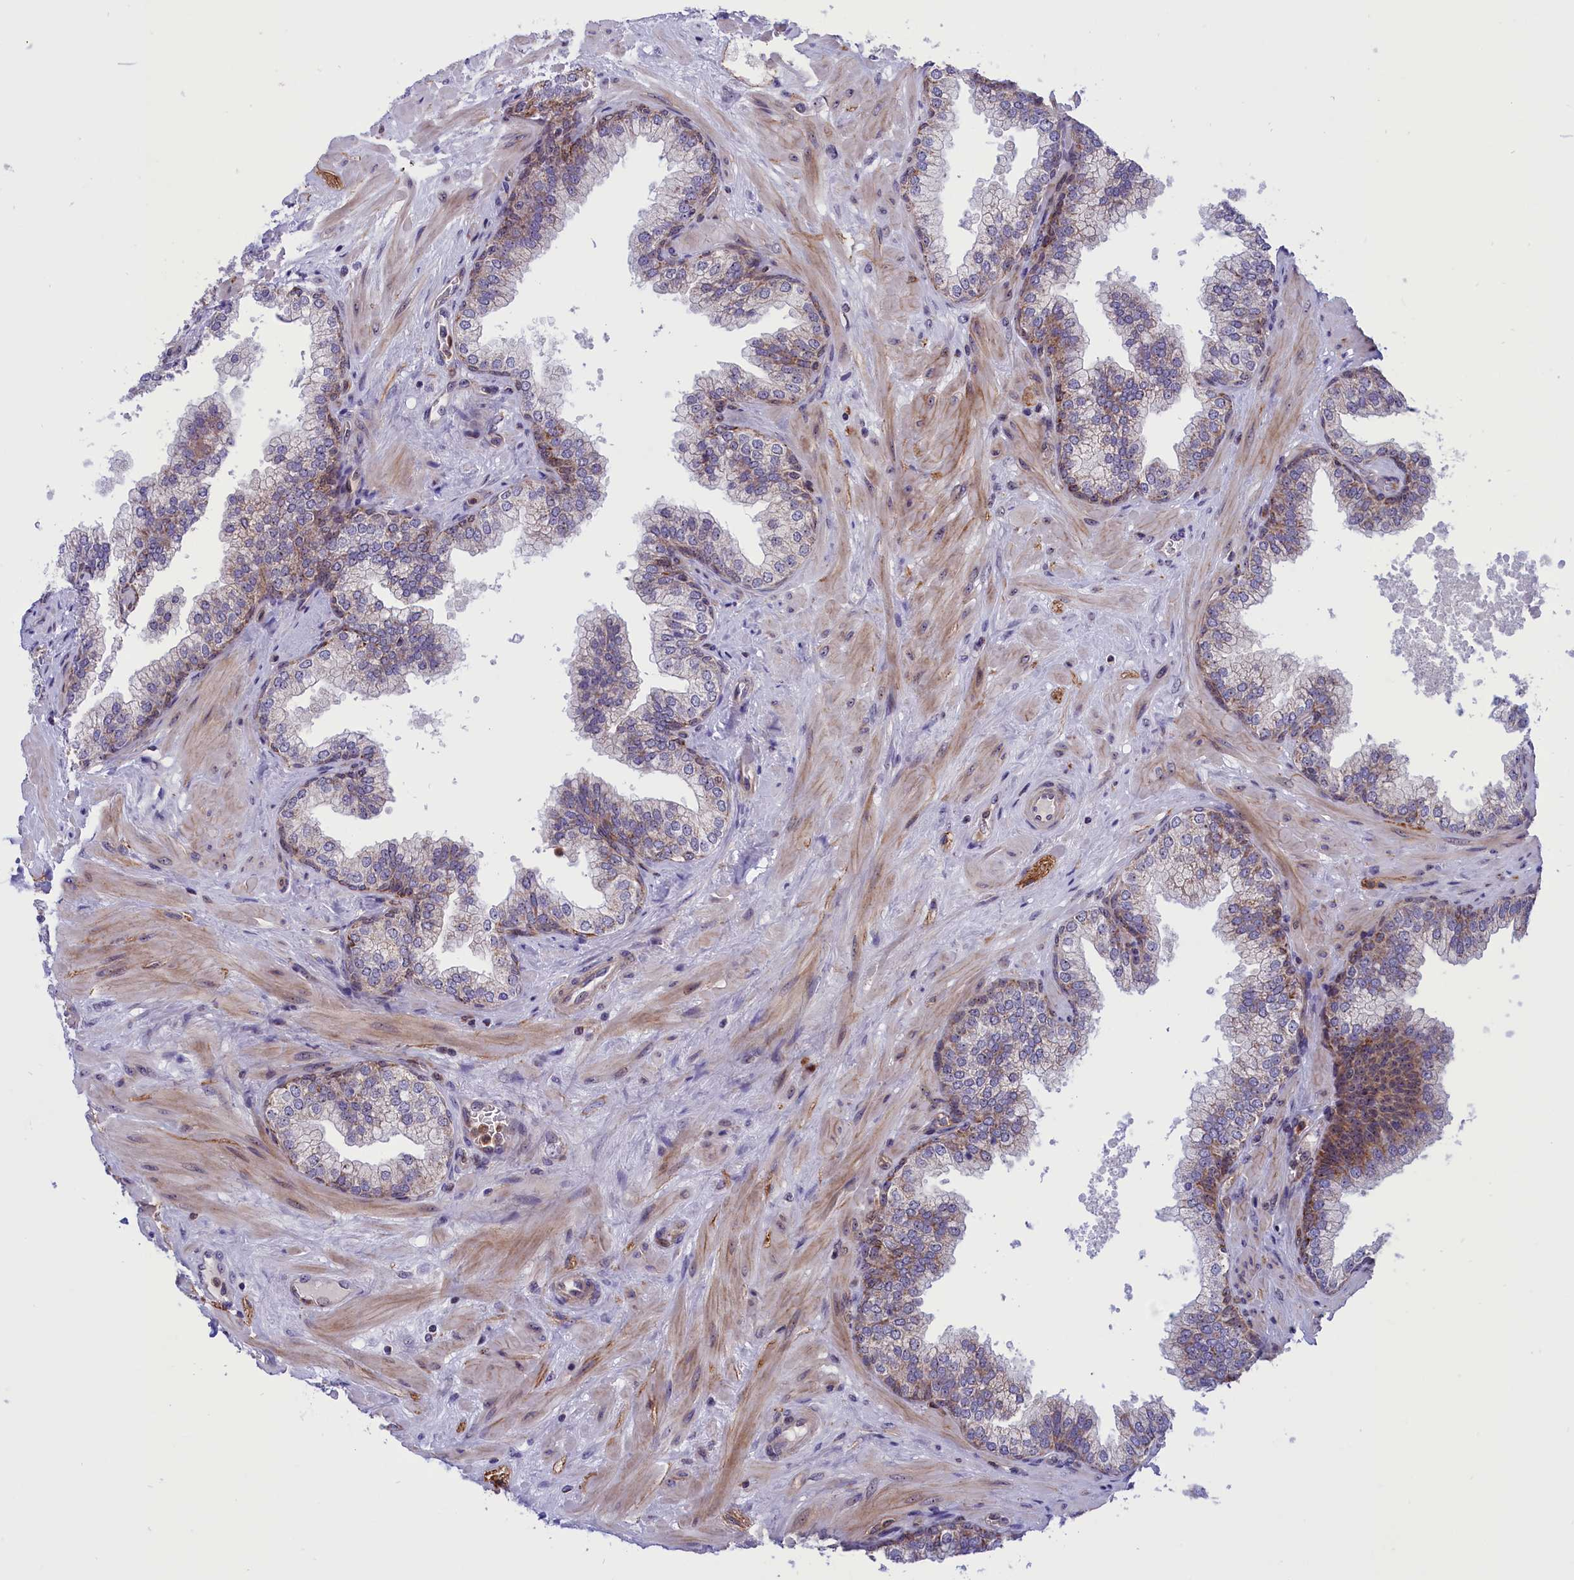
{"staining": {"intensity": "moderate", "quantity": "<25%", "location": "cytoplasmic/membranous"}, "tissue": "prostate", "cell_type": "Glandular cells", "image_type": "normal", "snomed": [{"axis": "morphology", "description": "Normal tissue, NOS"}, {"axis": "topography", "description": "Prostate"}], "caption": "Immunohistochemical staining of normal human prostate reveals moderate cytoplasmic/membranous protein staining in about <25% of glandular cells. (IHC, brightfield microscopy, high magnification).", "gene": "MPND", "patient": {"sex": "male", "age": 60}}